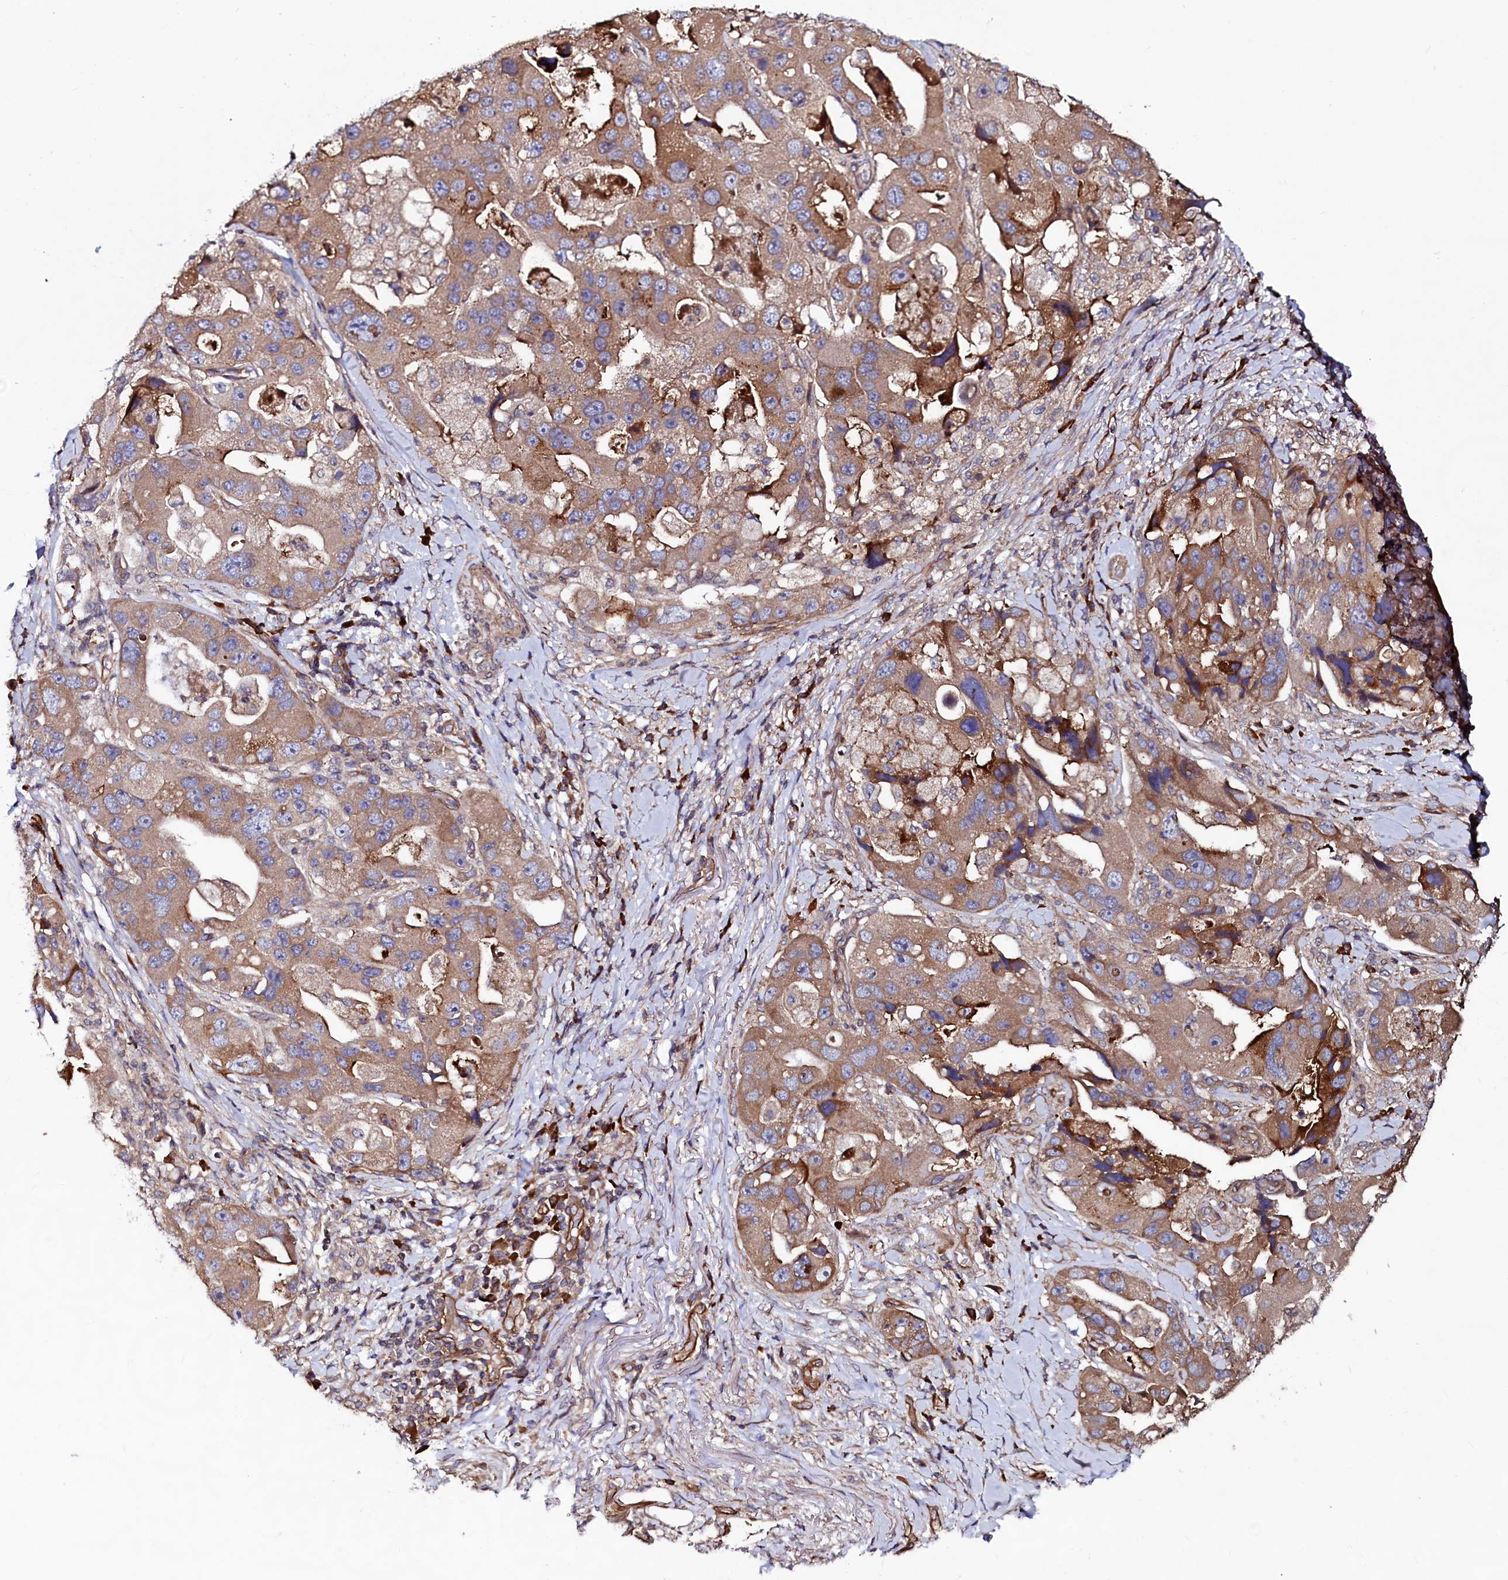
{"staining": {"intensity": "moderate", "quantity": ">75%", "location": "cytoplasmic/membranous"}, "tissue": "lung cancer", "cell_type": "Tumor cells", "image_type": "cancer", "snomed": [{"axis": "morphology", "description": "Adenocarcinoma, NOS"}, {"axis": "topography", "description": "Lung"}], "caption": "This histopathology image demonstrates IHC staining of lung adenocarcinoma, with medium moderate cytoplasmic/membranous positivity in approximately >75% of tumor cells.", "gene": "USPL1", "patient": {"sex": "female", "age": 54}}